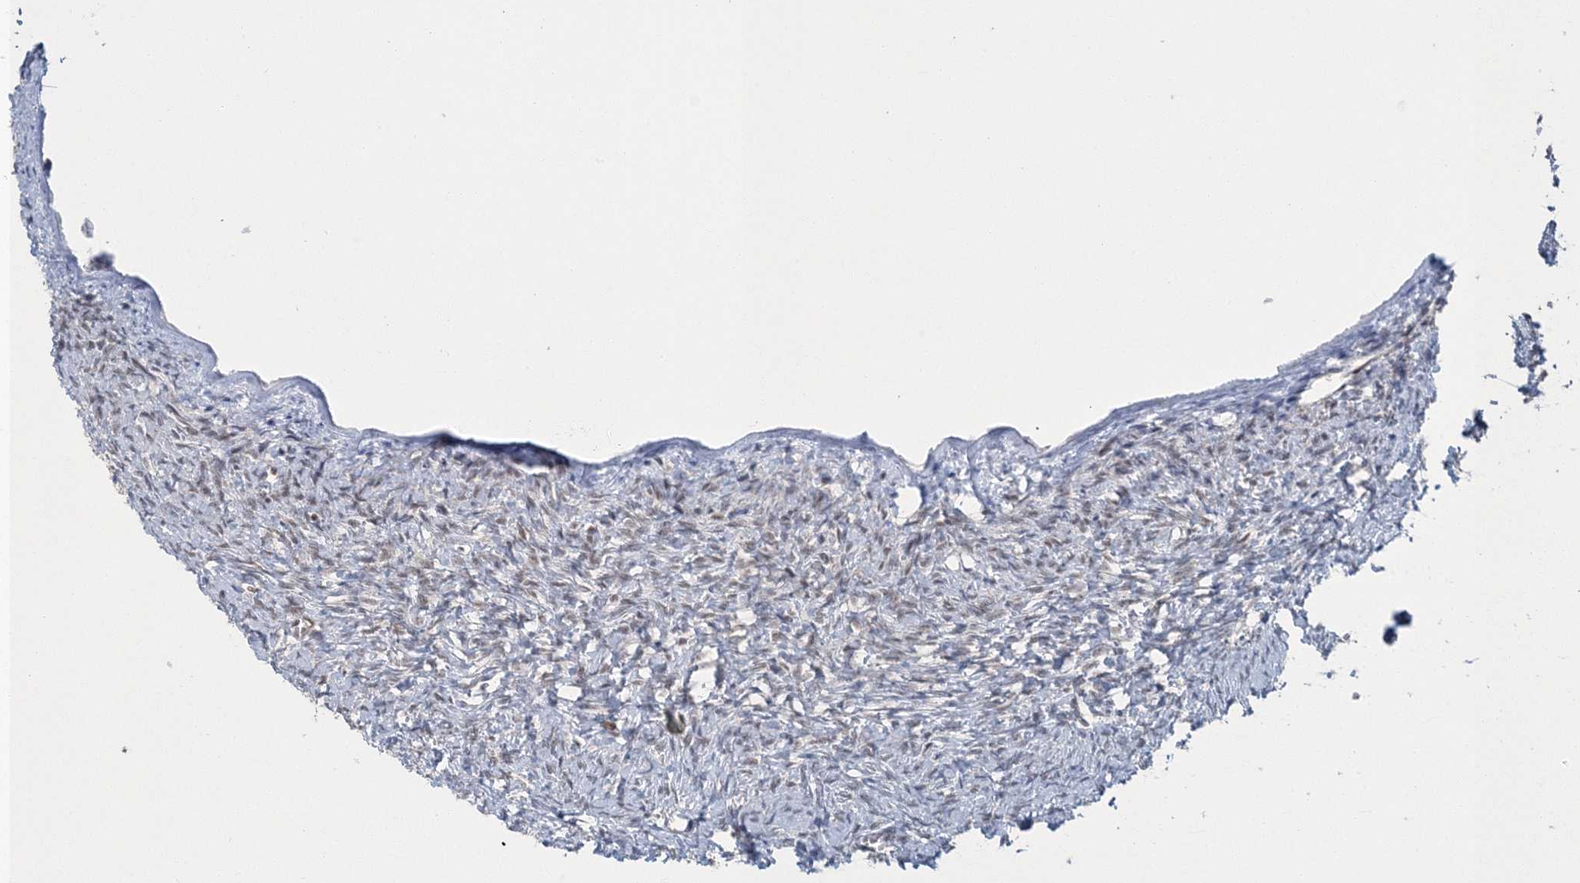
{"staining": {"intensity": "moderate", "quantity": "<25%", "location": "nuclear"}, "tissue": "ovary", "cell_type": "Follicle cells", "image_type": "normal", "snomed": [{"axis": "morphology", "description": "Normal tissue, NOS"}, {"axis": "topography", "description": "Ovary"}], "caption": "A micrograph showing moderate nuclear expression in approximately <25% of follicle cells in normal ovary, as visualized by brown immunohistochemical staining.", "gene": "PDS5A", "patient": {"sex": "female", "age": 27}}